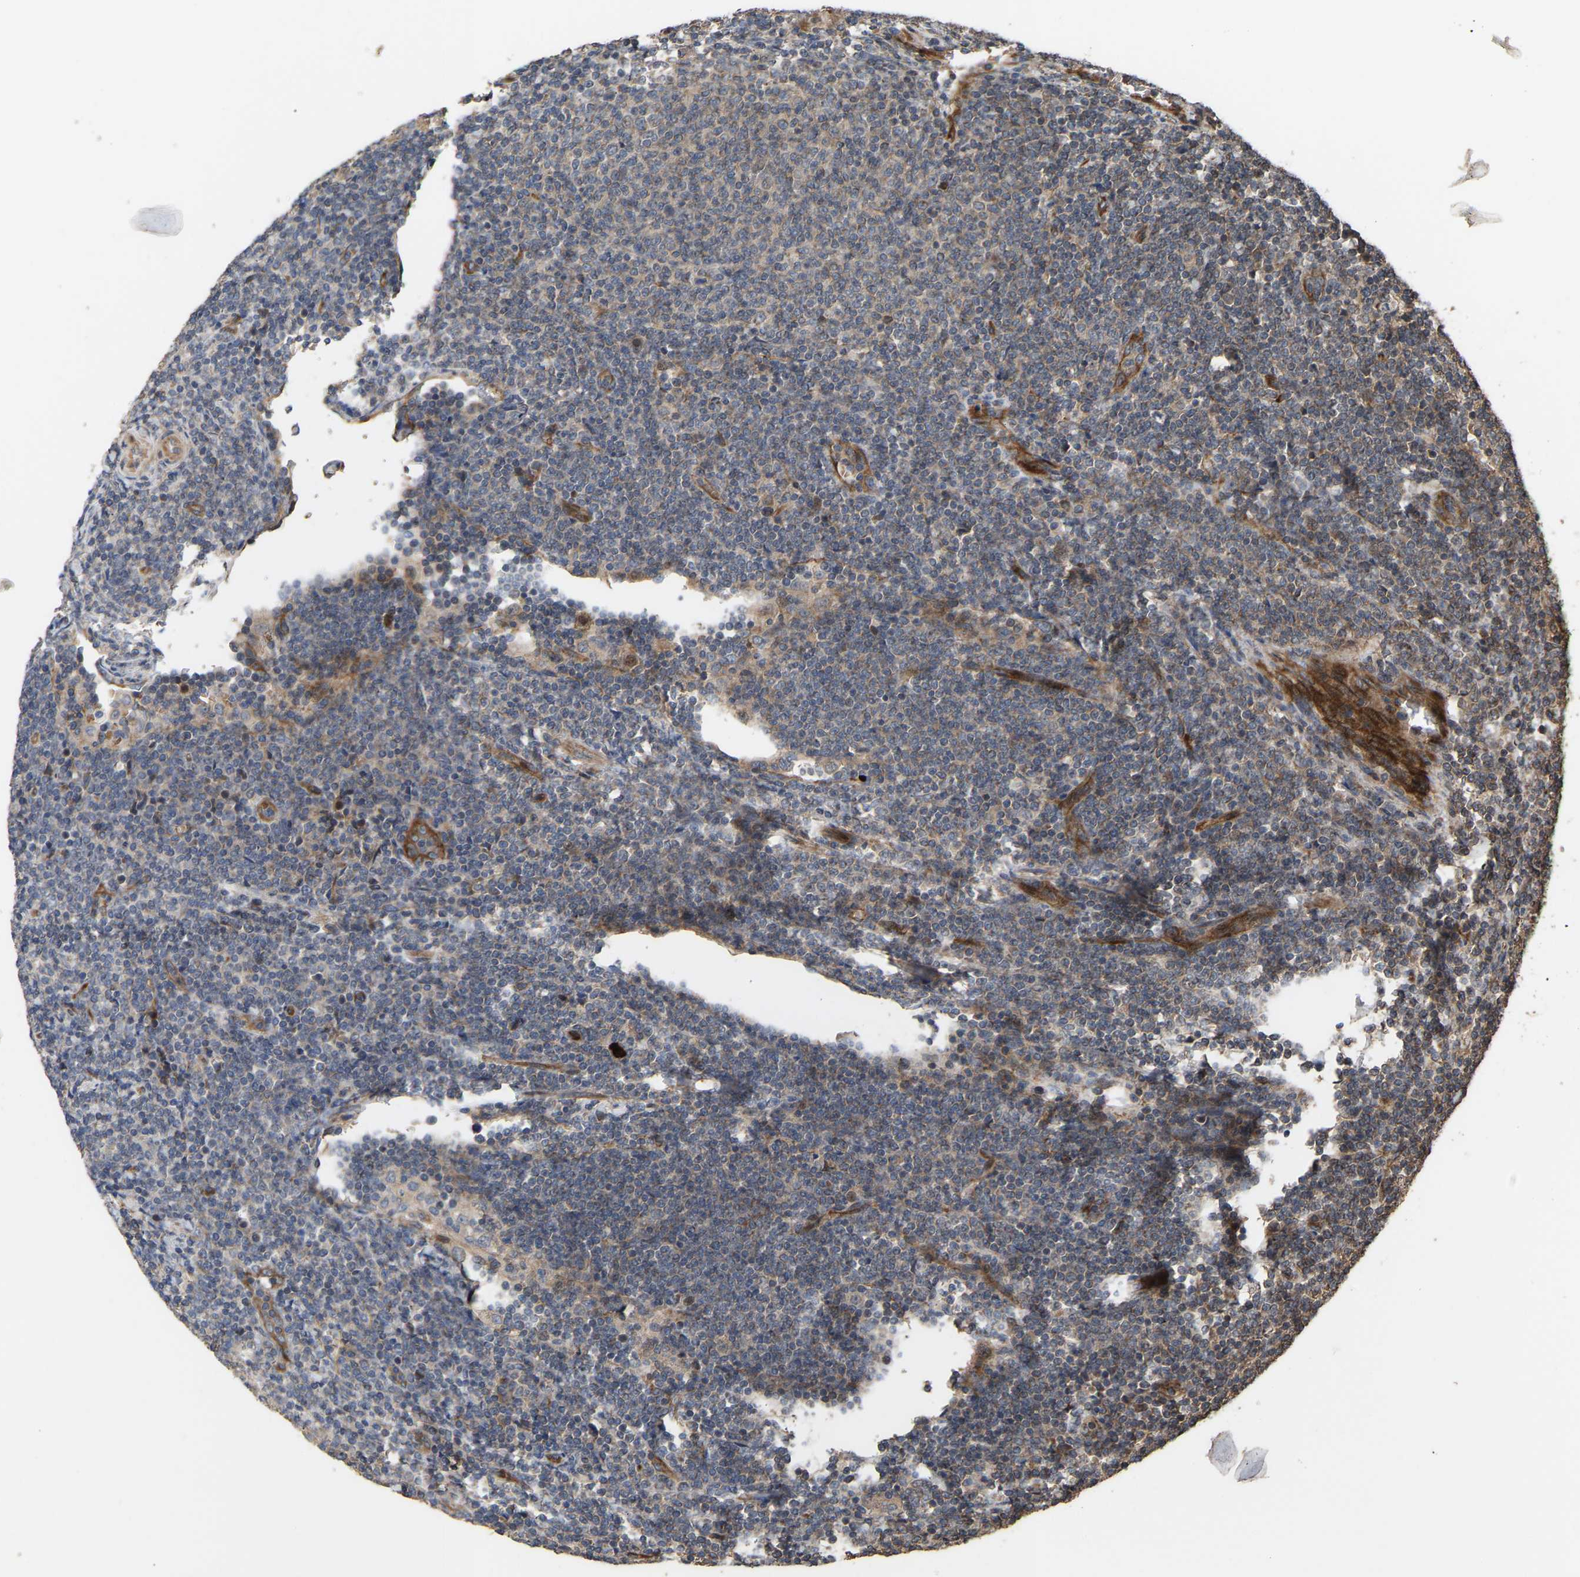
{"staining": {"intensity": "weak", "quantity": "<25%", "location": "cytoplasmic/membranous"}, "tissue": "lymphoma", "cell_type": "Tumor cells", "image_type": "cancer", "snomed": [{"axis": "morphology", "description": "Malignant lymphoma, non-Hodgkin's type, Low grade"}, {"axis": "topography", "description": "Lymph node"}], "caption": "This is an IHC micrograph of low-grade malignant lymphoma, non-Hodgkin's type. There is no positivity in tumor cells.", "gene": "STAU1", "patient": {"sex": "male", "age": 66}}